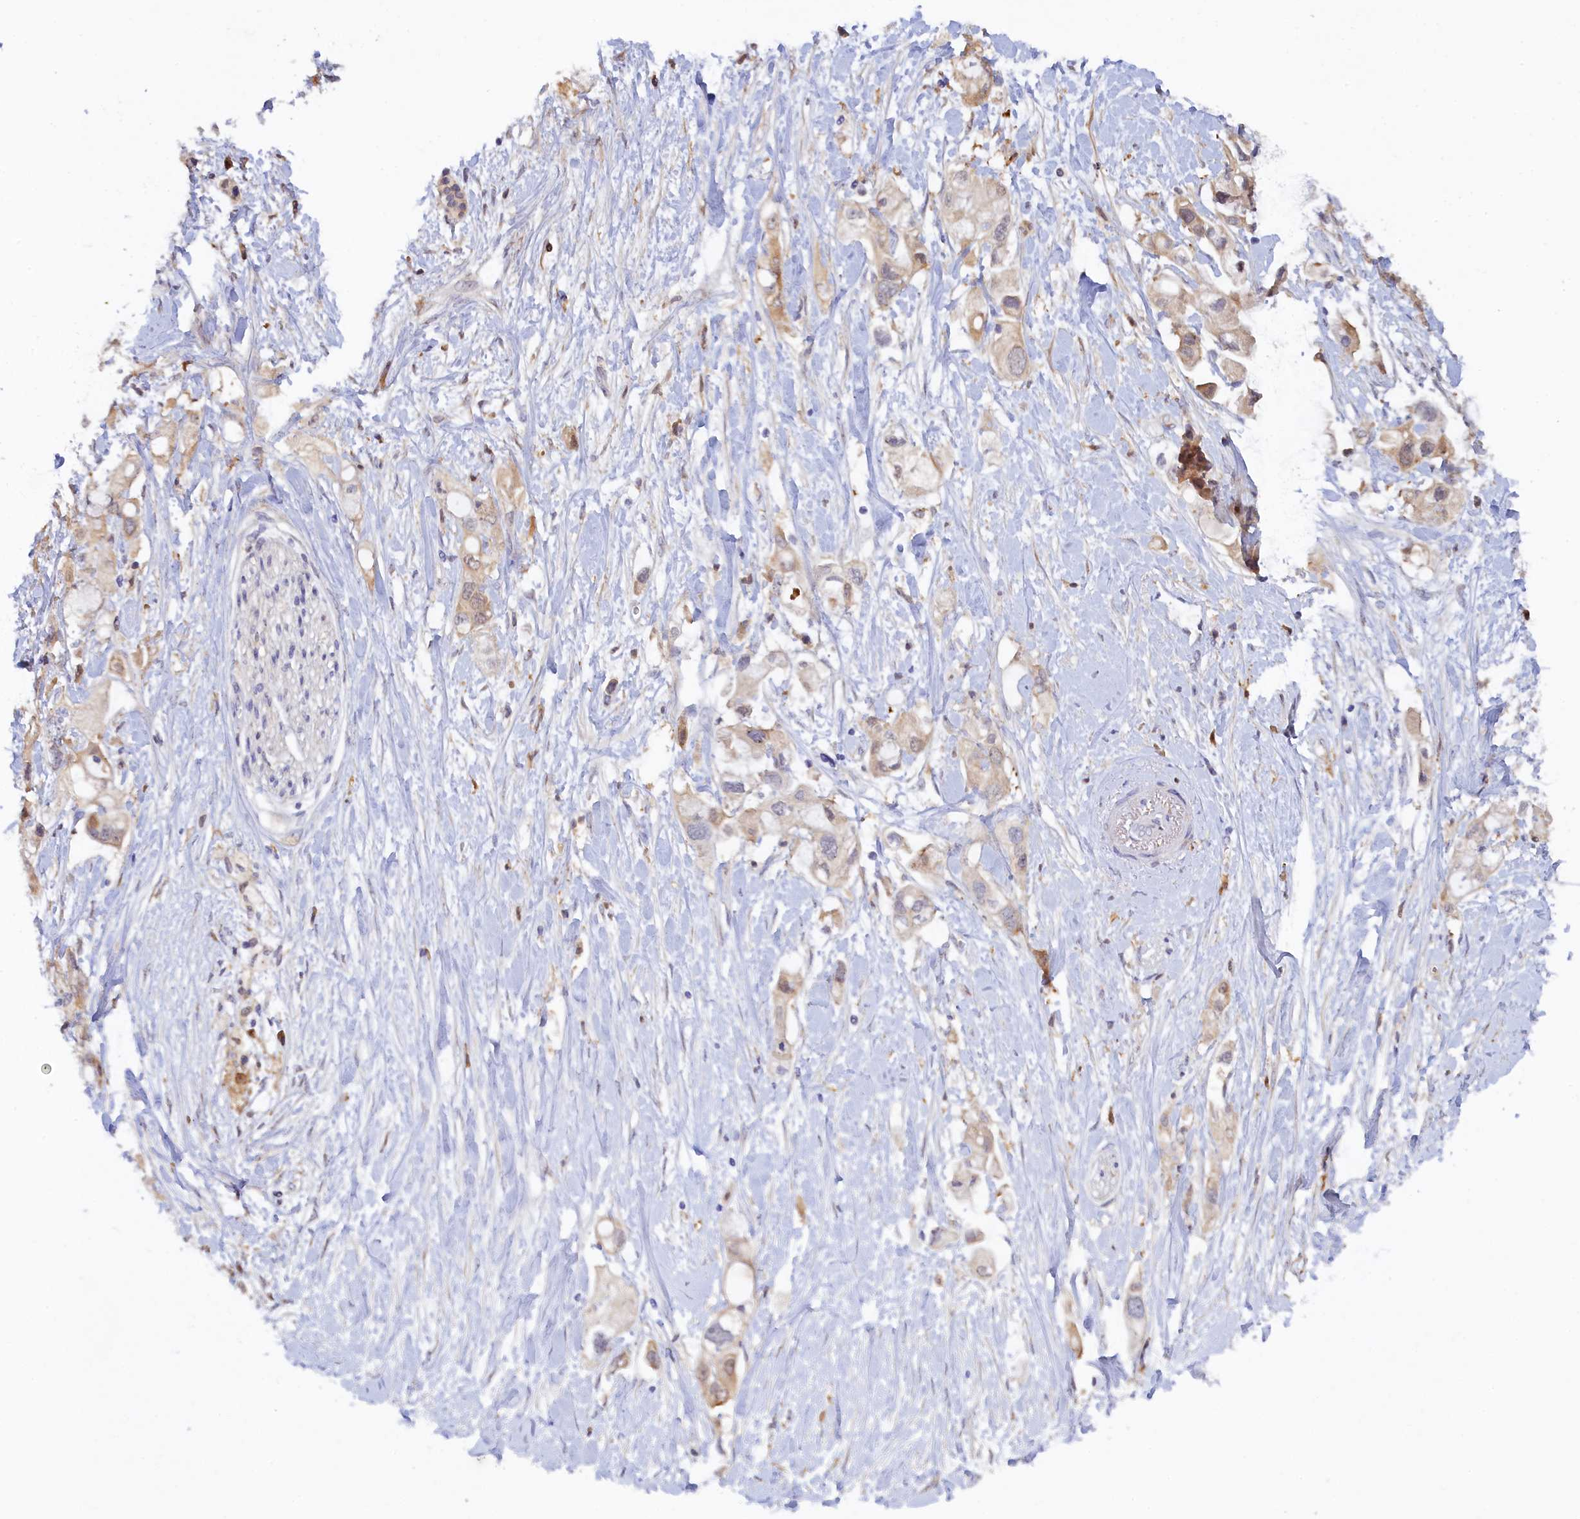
{"staining": {"intensity": "weak", "quantity": "<25%", "location": "cytoplasmic/membranous"}, "tissue": "pancreatic cancer", "cell_type": "Tumor cells", "image_type": "cancer", "snomed": [{"axis": "morphology", "description": "Adenocarcinoma, NOS"}, {"axis": "topography", "description": "Pancreas"}], "caption": "A histopathology image of pancreatic cancer stained for a protein reveals no brown staining in tumor cells.", "gene": "SPATA5L1", "patient": {"sex": "female", "age": 56}}